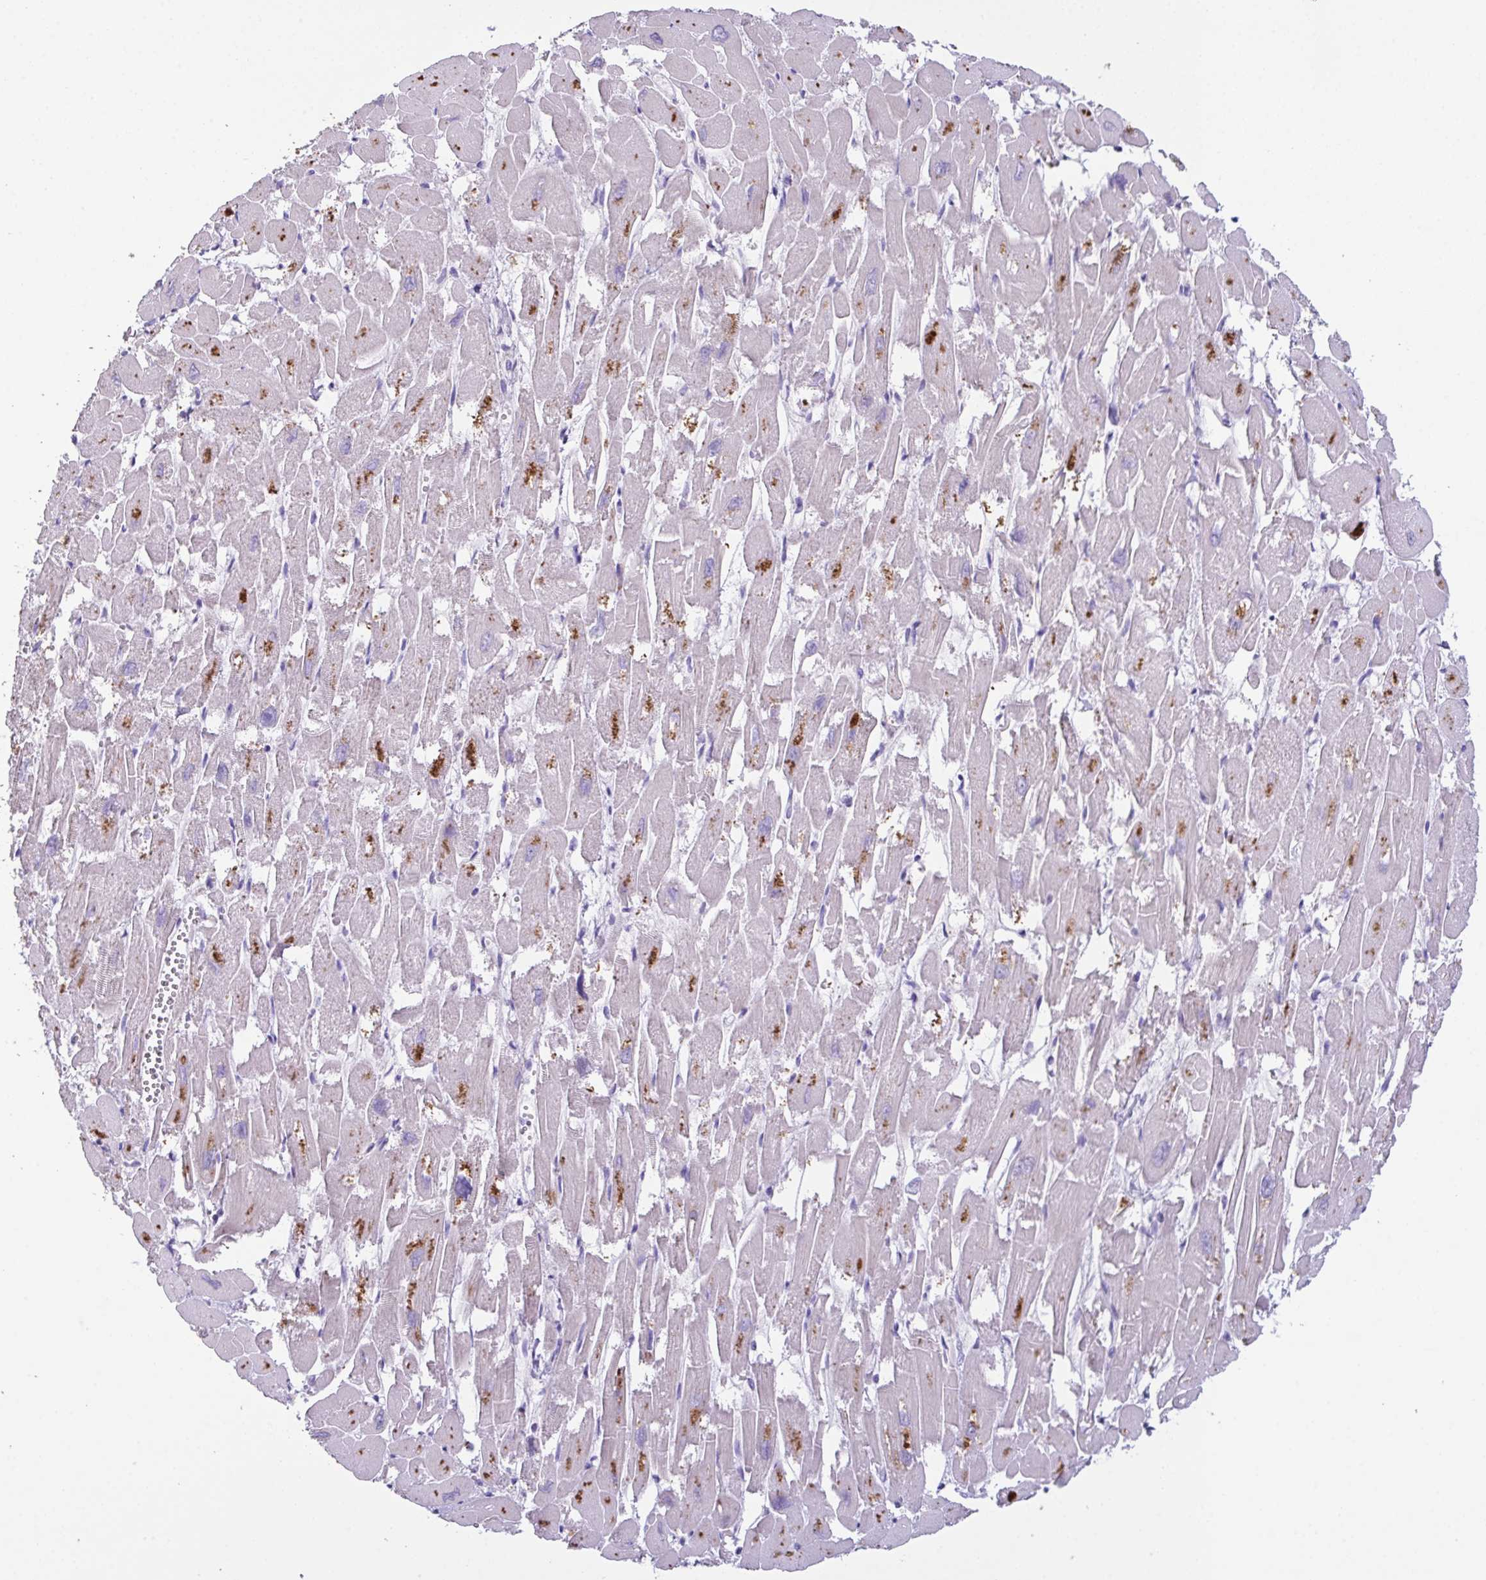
{"staining": {"intensity": "moderate", "quantity": "<25%", "location": "cytoplasmic/membranous"}, "tissue": "heart muscle", "cell_type": "Cardiomyocytes", "image_type": "normal", "snomed": [{"axis": "morphology", "description": "Normal tissue, NOS"}, {"axis": "topography", "description": "Heart"}], "caption": "High-power microscopy captured an immunohistochemistry micrograph of normal heart muscle, revealing moderate cytoplasmic/membranous expression in approximately <25% of cardiomyocytes.", "gene": "MARCO", "patient": {"sex": "male", "age": 54}}